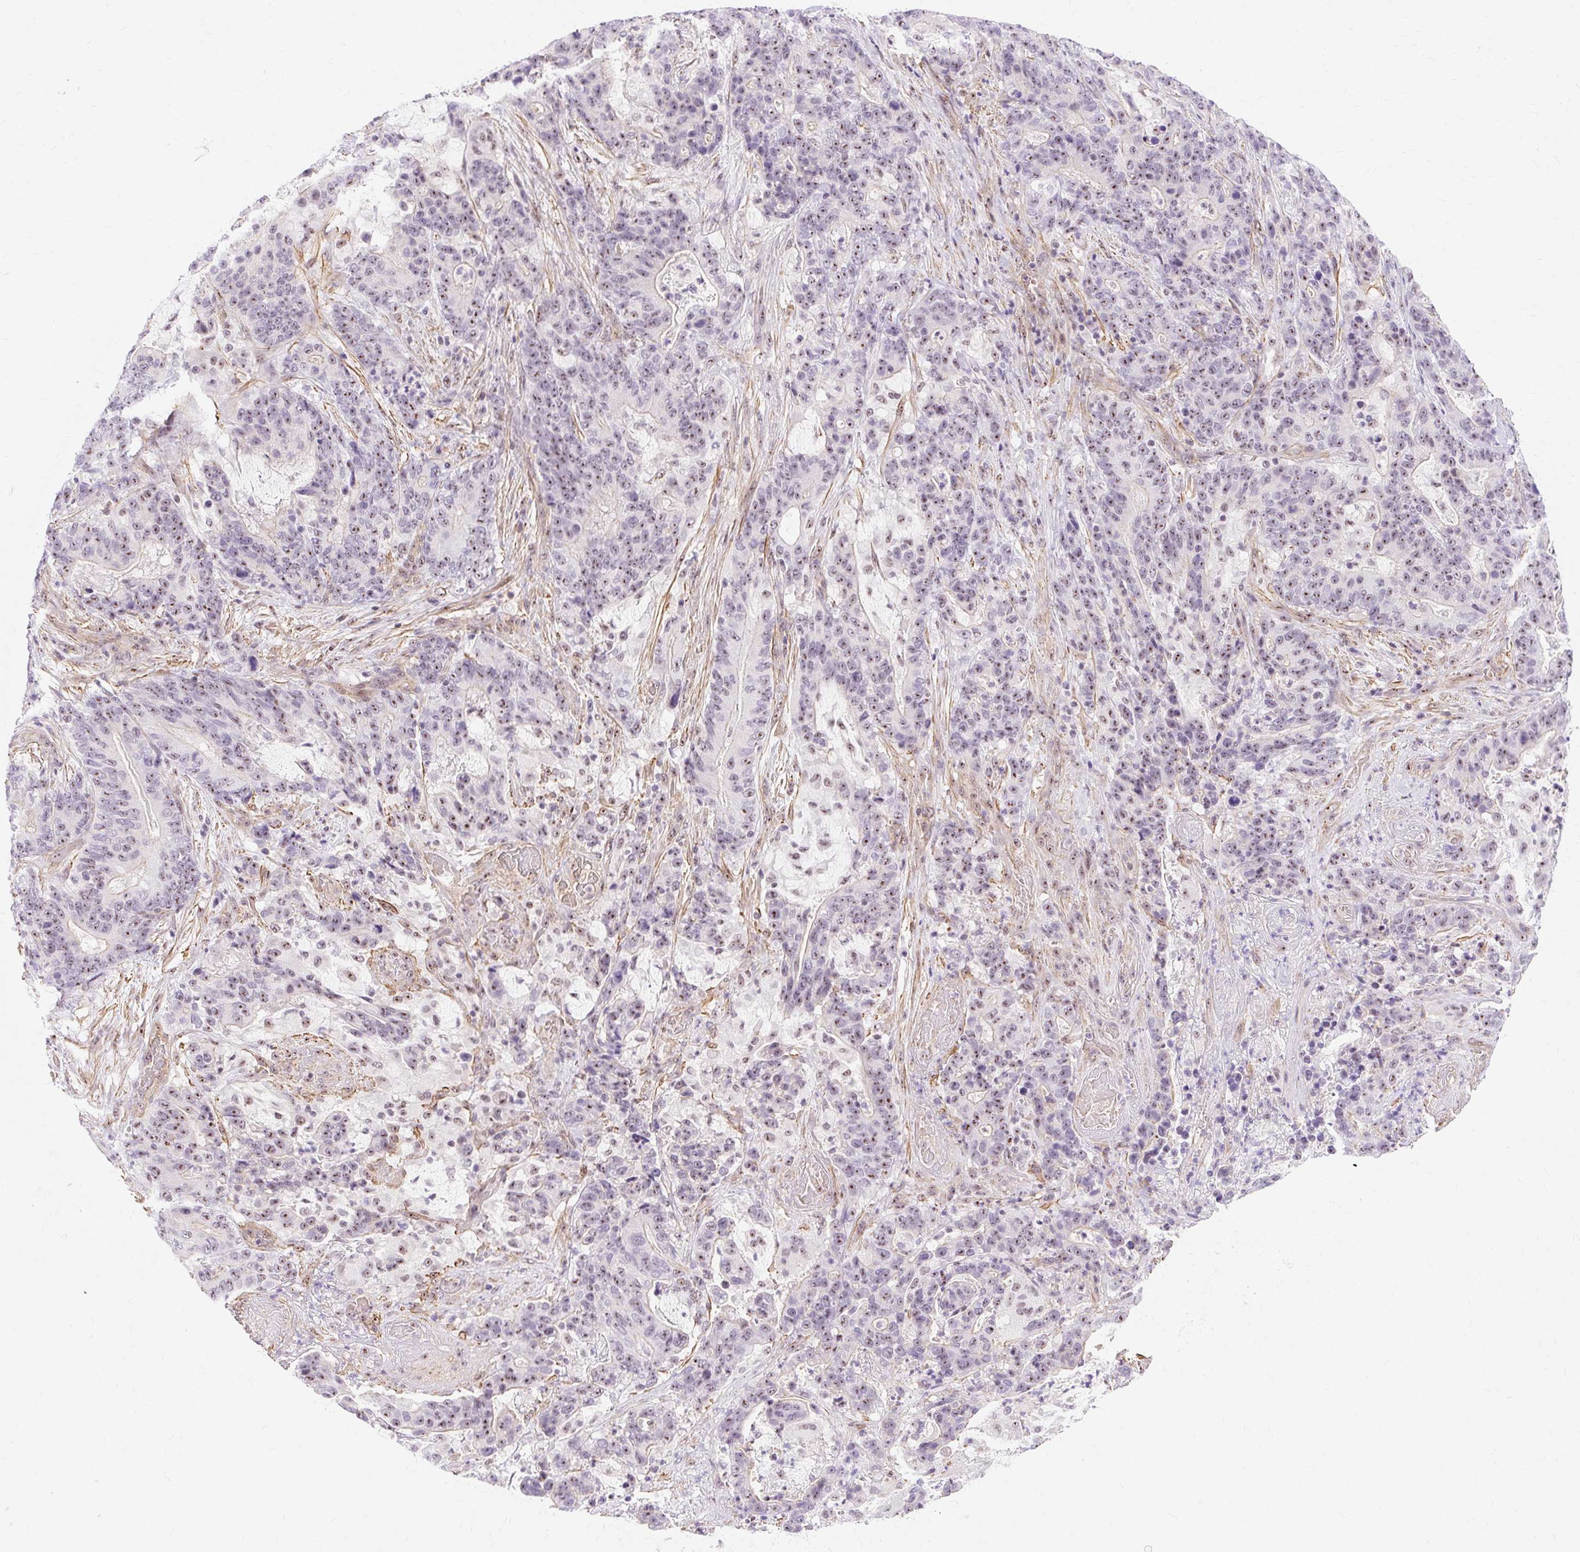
{"staining": {"intensity": "moderate", "quantity": "25%-75%", "location": "nuclear"}, "tissue": "stomach cancer", "cell_type": "Tumor cells", "image_type": "cancer", "snomed": [{"axis": "morphology", "description": "Normal tissue, NOS"}, {"axis": "morphology", "description": "Adenocarcinoma, NOS"}, {"axis": "topography", "description": "Stomach"}], "caption": "Moderate nuclear expression is seen in approximately 25%-75% of tumor cells in stomach adenocarcinoma. The staining is performed using DAB (3,3'-diaminobenzidine) brown chromogen to label protein expression. The nuclei are counter-stained blue using hematoxylin.", "gene": "OBP2A", "patient": {"sex": "female", "age": 64}}